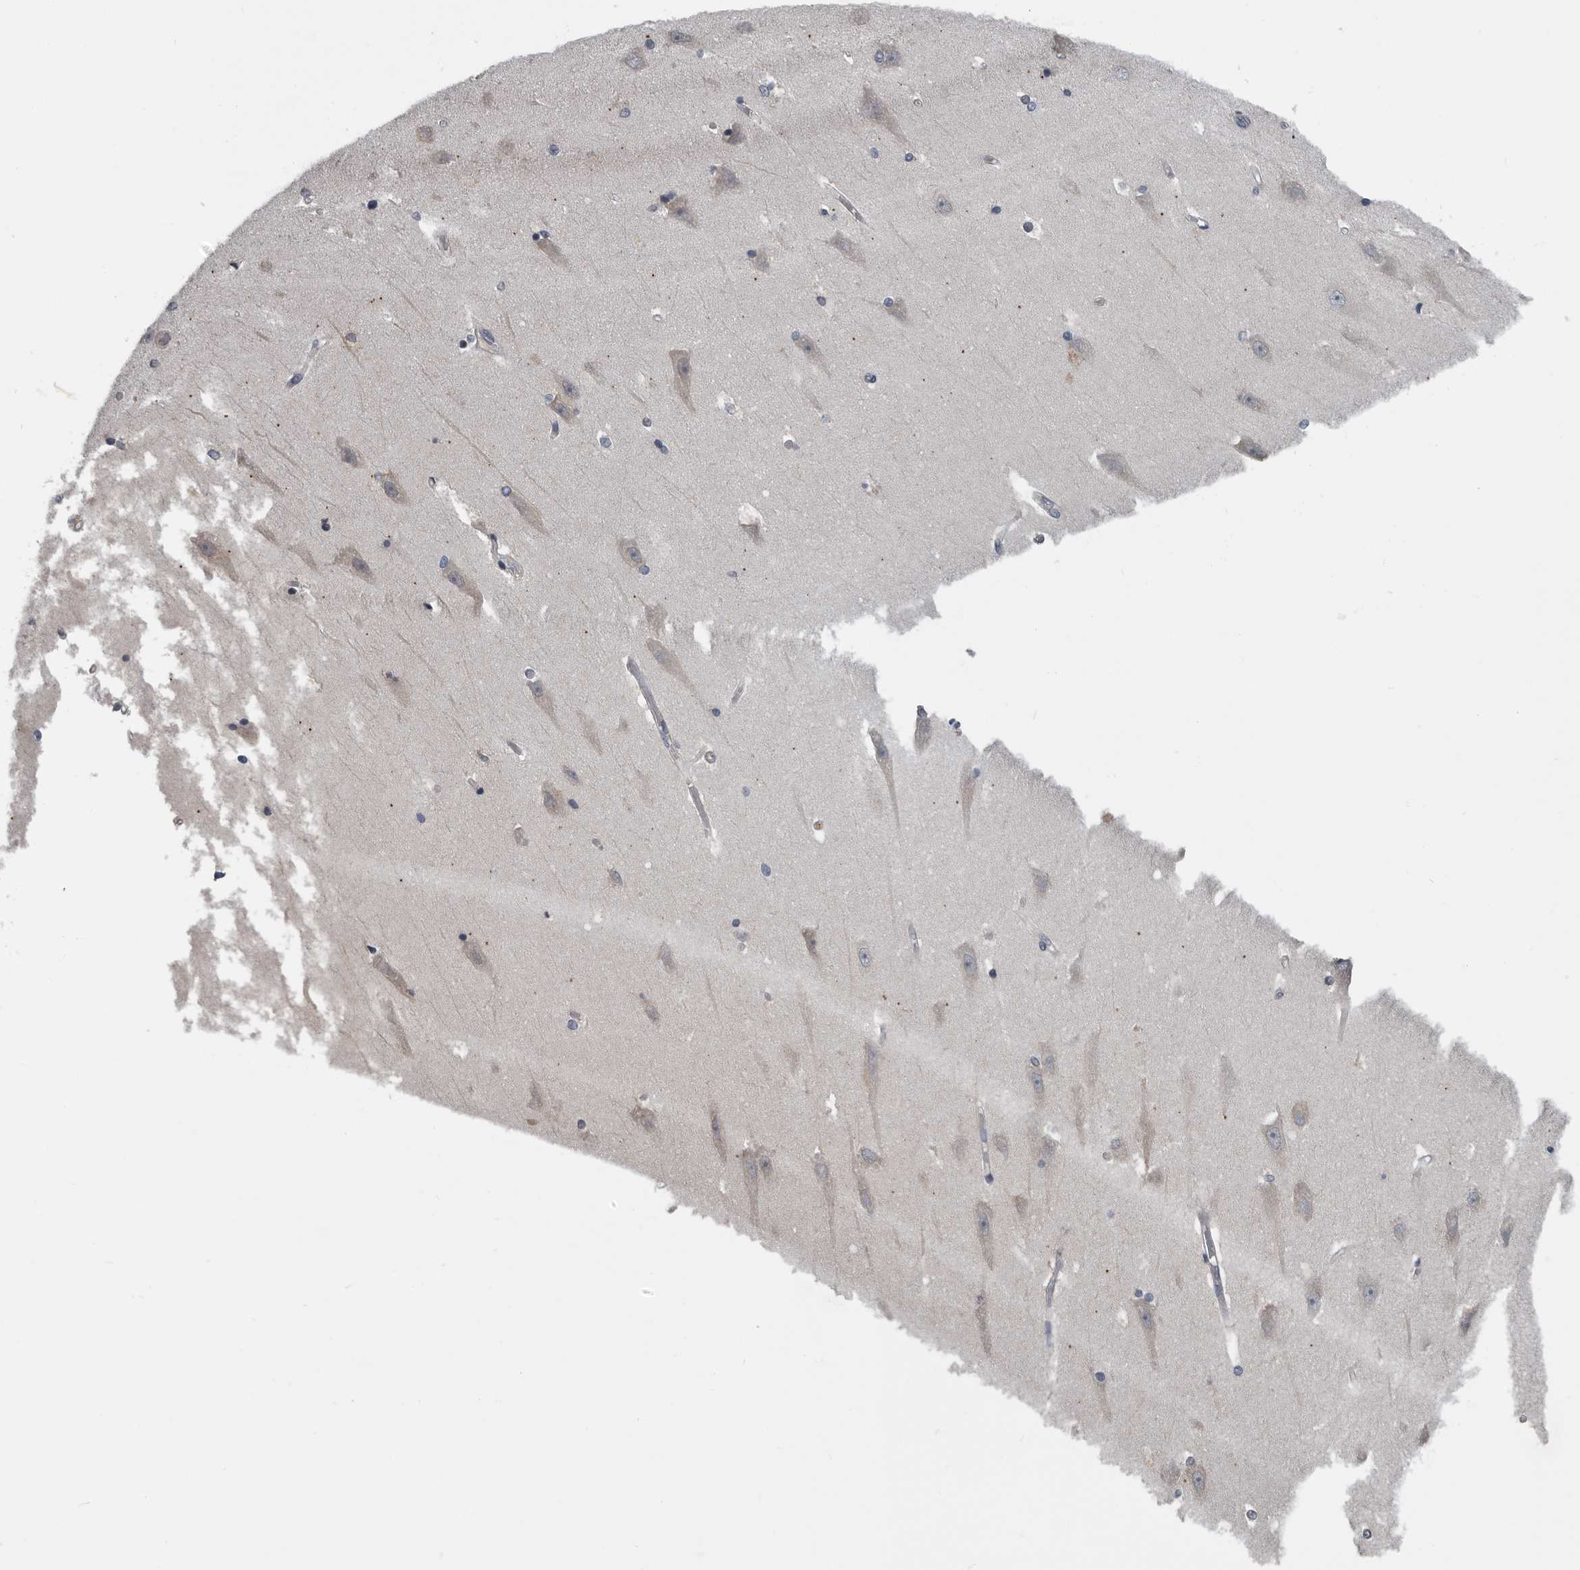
{"staining": {"intensity": "negative", "quantity": "none", "location": "none"}, "tissue": "hippocampus", "cell_type": "Glial cells", "image_type": "normal", "snomed": [{"axis": "morphology", "description": "Normal tissue, NOS"}, {"axis": "topography", "description": "Hippocampus"}], "caption": "Hippocampus was stained to show a protein in brown. There is no significant positivity in glial cells. (DAB (3,3'-diaminobenzidine) immunohistochemistry (IHC) visualized using brightfield microscopy, high magnification).", "gene": "TMEM199", "patient": {"sex": "male", "age": 45}}